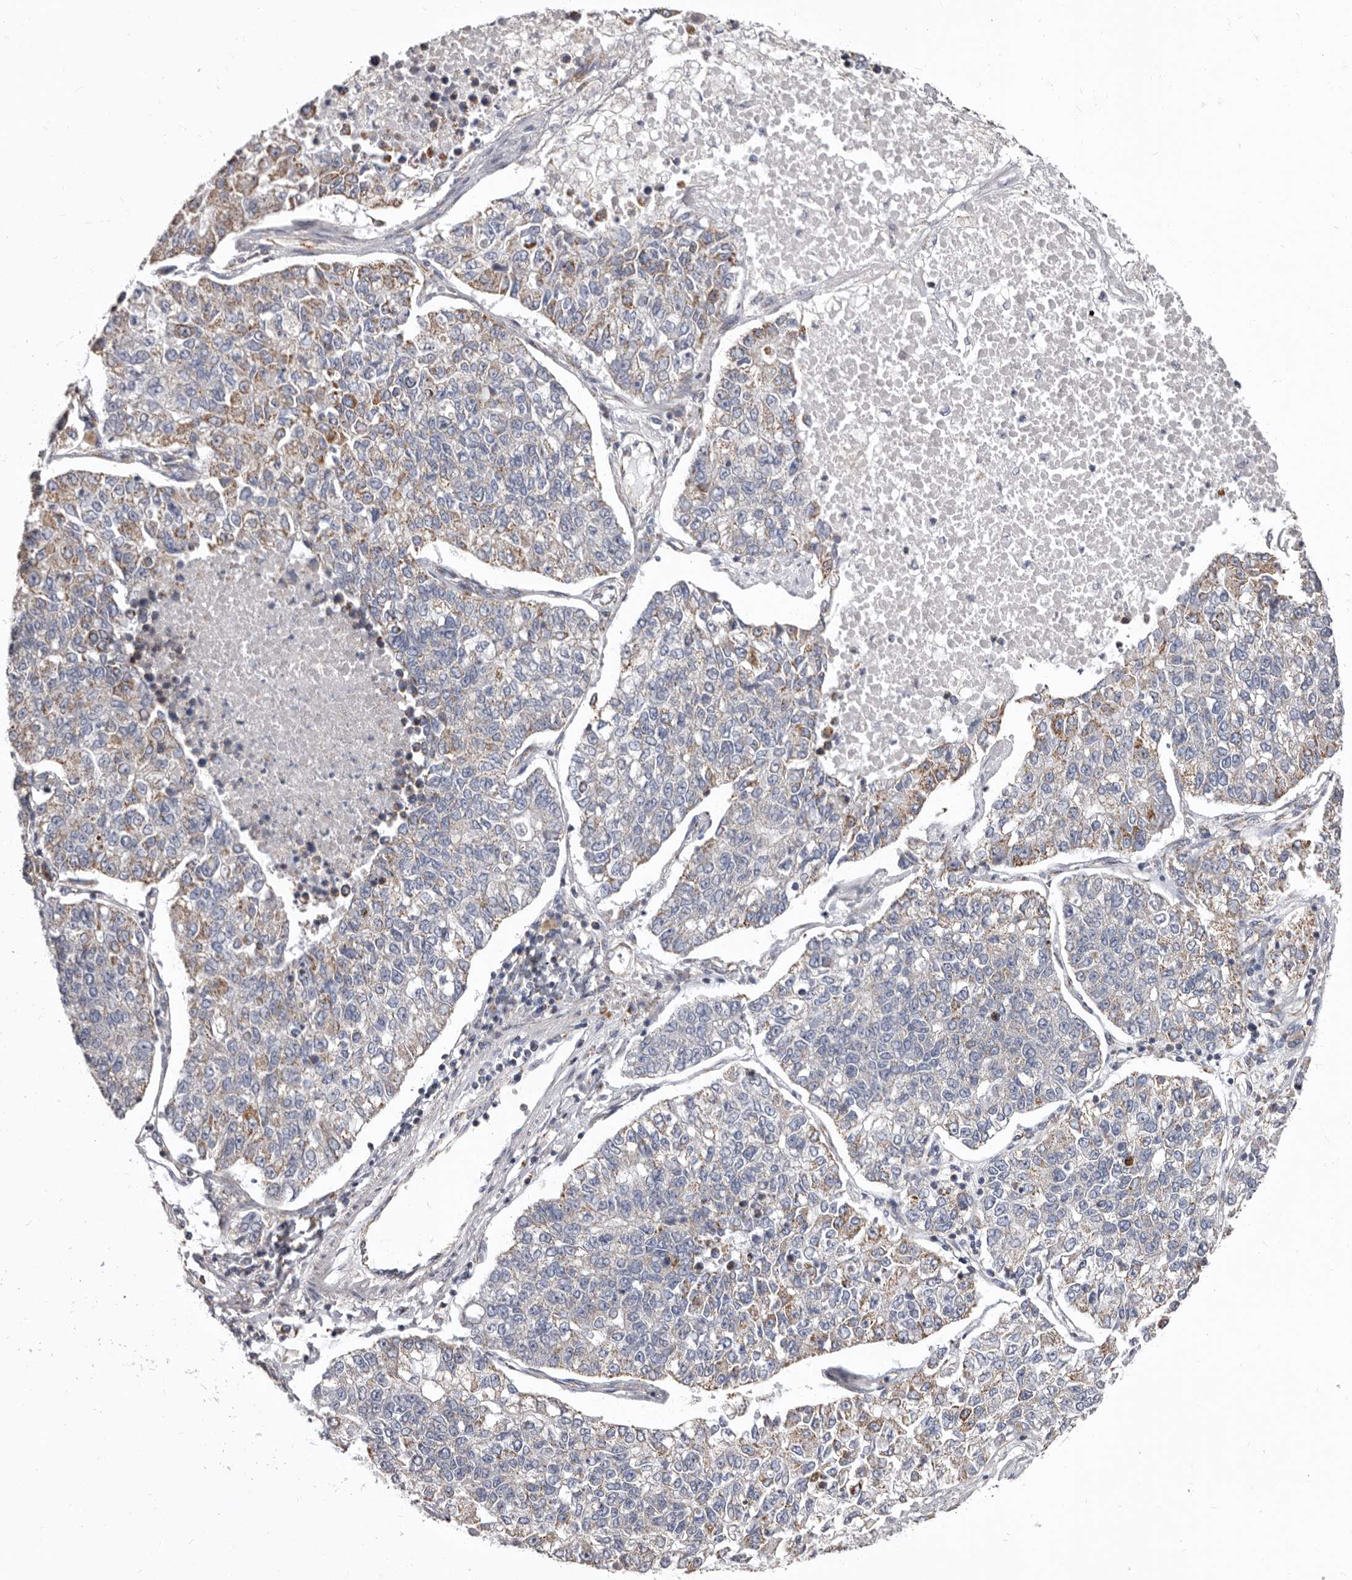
{"staining": {"intensity": "moderate", "quantity": "25%-75%", "location": "cytoplasmic/membranous"}, "tissue": "lung cancer", "cell_type": "Tumor cells", "image_type": "cancer", "snomed": [{"axis": "morphology", "description": "Adenocarcinoma, NOS"}, {"axis": "topography", "description": "Lung"}], "caption": "A brown stain labels moderate cytoplasmic/membranous expression of a protein in lung cancer tumor cells.", "gene": "FMO2", "patient": {"sex": "male", "age": 49}}